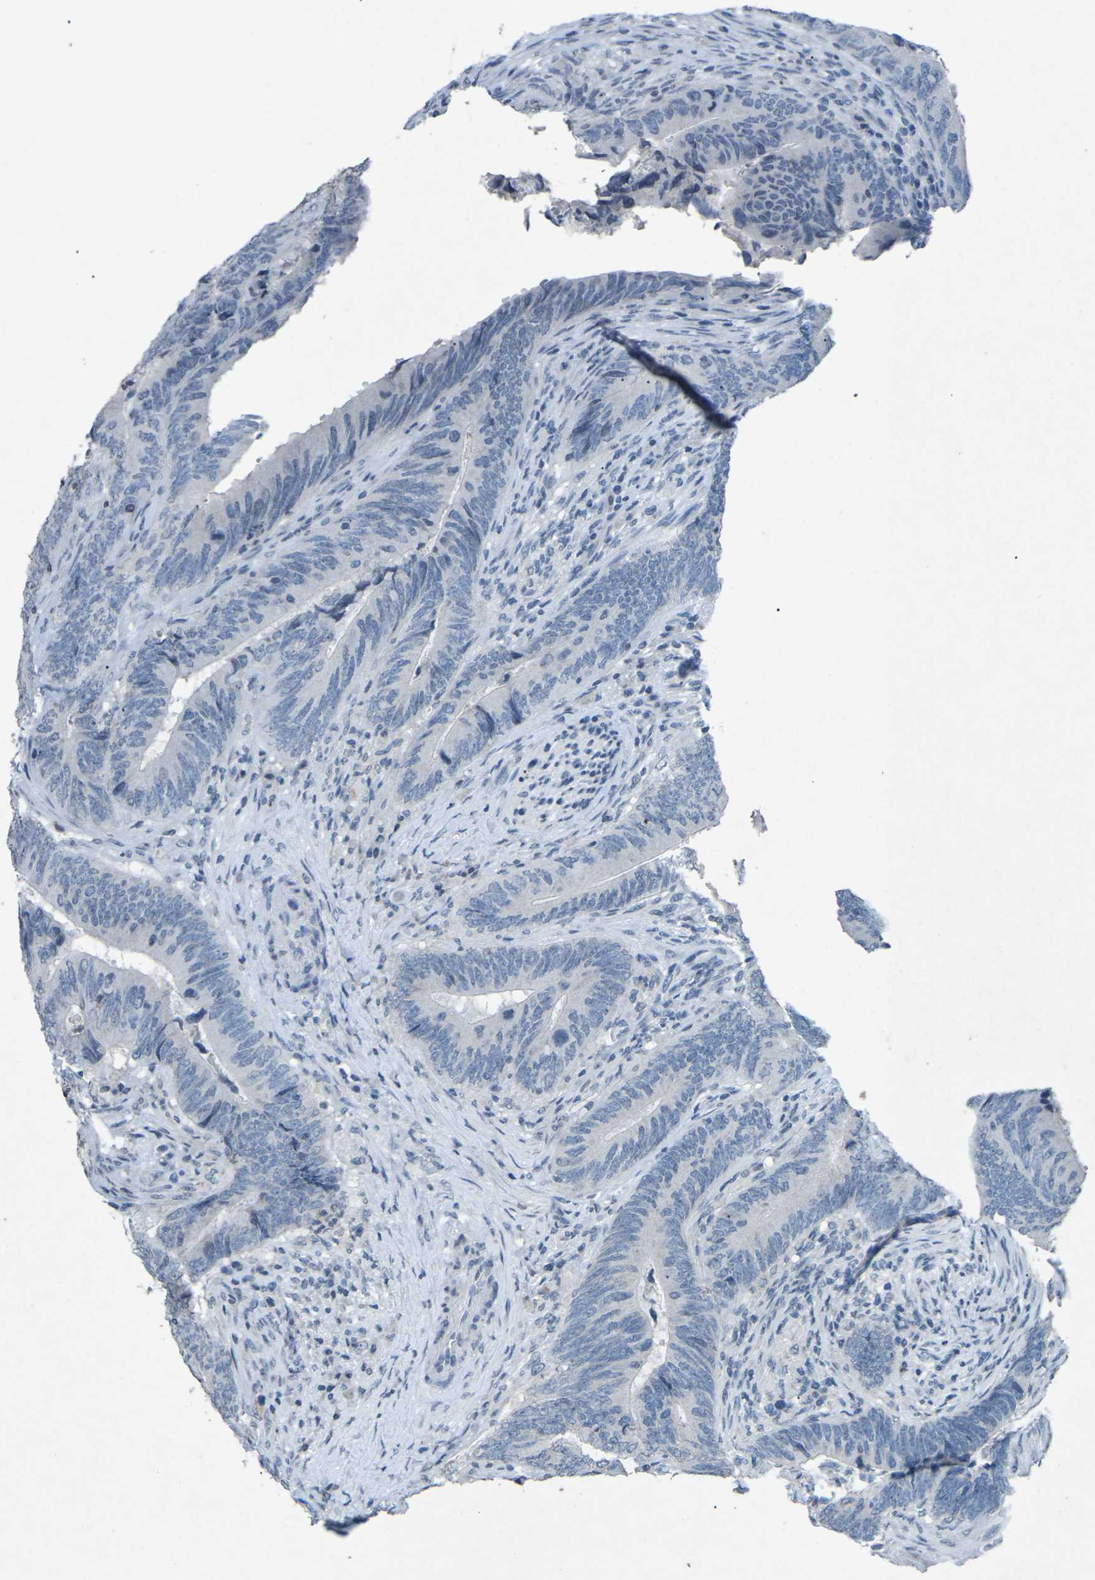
{"staining": {"intensity": "negative", "quantity": "none", "location": "none"}, "tissue": "colorectal cancer", "cell_type": "Tumor cells", "image_type": "cancer", "snomed": [{"axis": "morphology", "description": "Normal tissue, NOS"}, {"axis": "morphology", "description": "Adenocarcinoma, NOS"}, {"axis": "topography", "description": "Colon"}], "caption": "Immunohistochemistry (IHC) image of neoplastic tissue: colorectal cancer (adenocarcinoma) stained with DAB (3,3'-diaminobenzidine) shows no significant protein positivity in tumor cells. (DAB immunohistochemistry with hematoxylin counter stain).", "gene": "A1BG", "patient": {"sex": "male", "age": 56}}